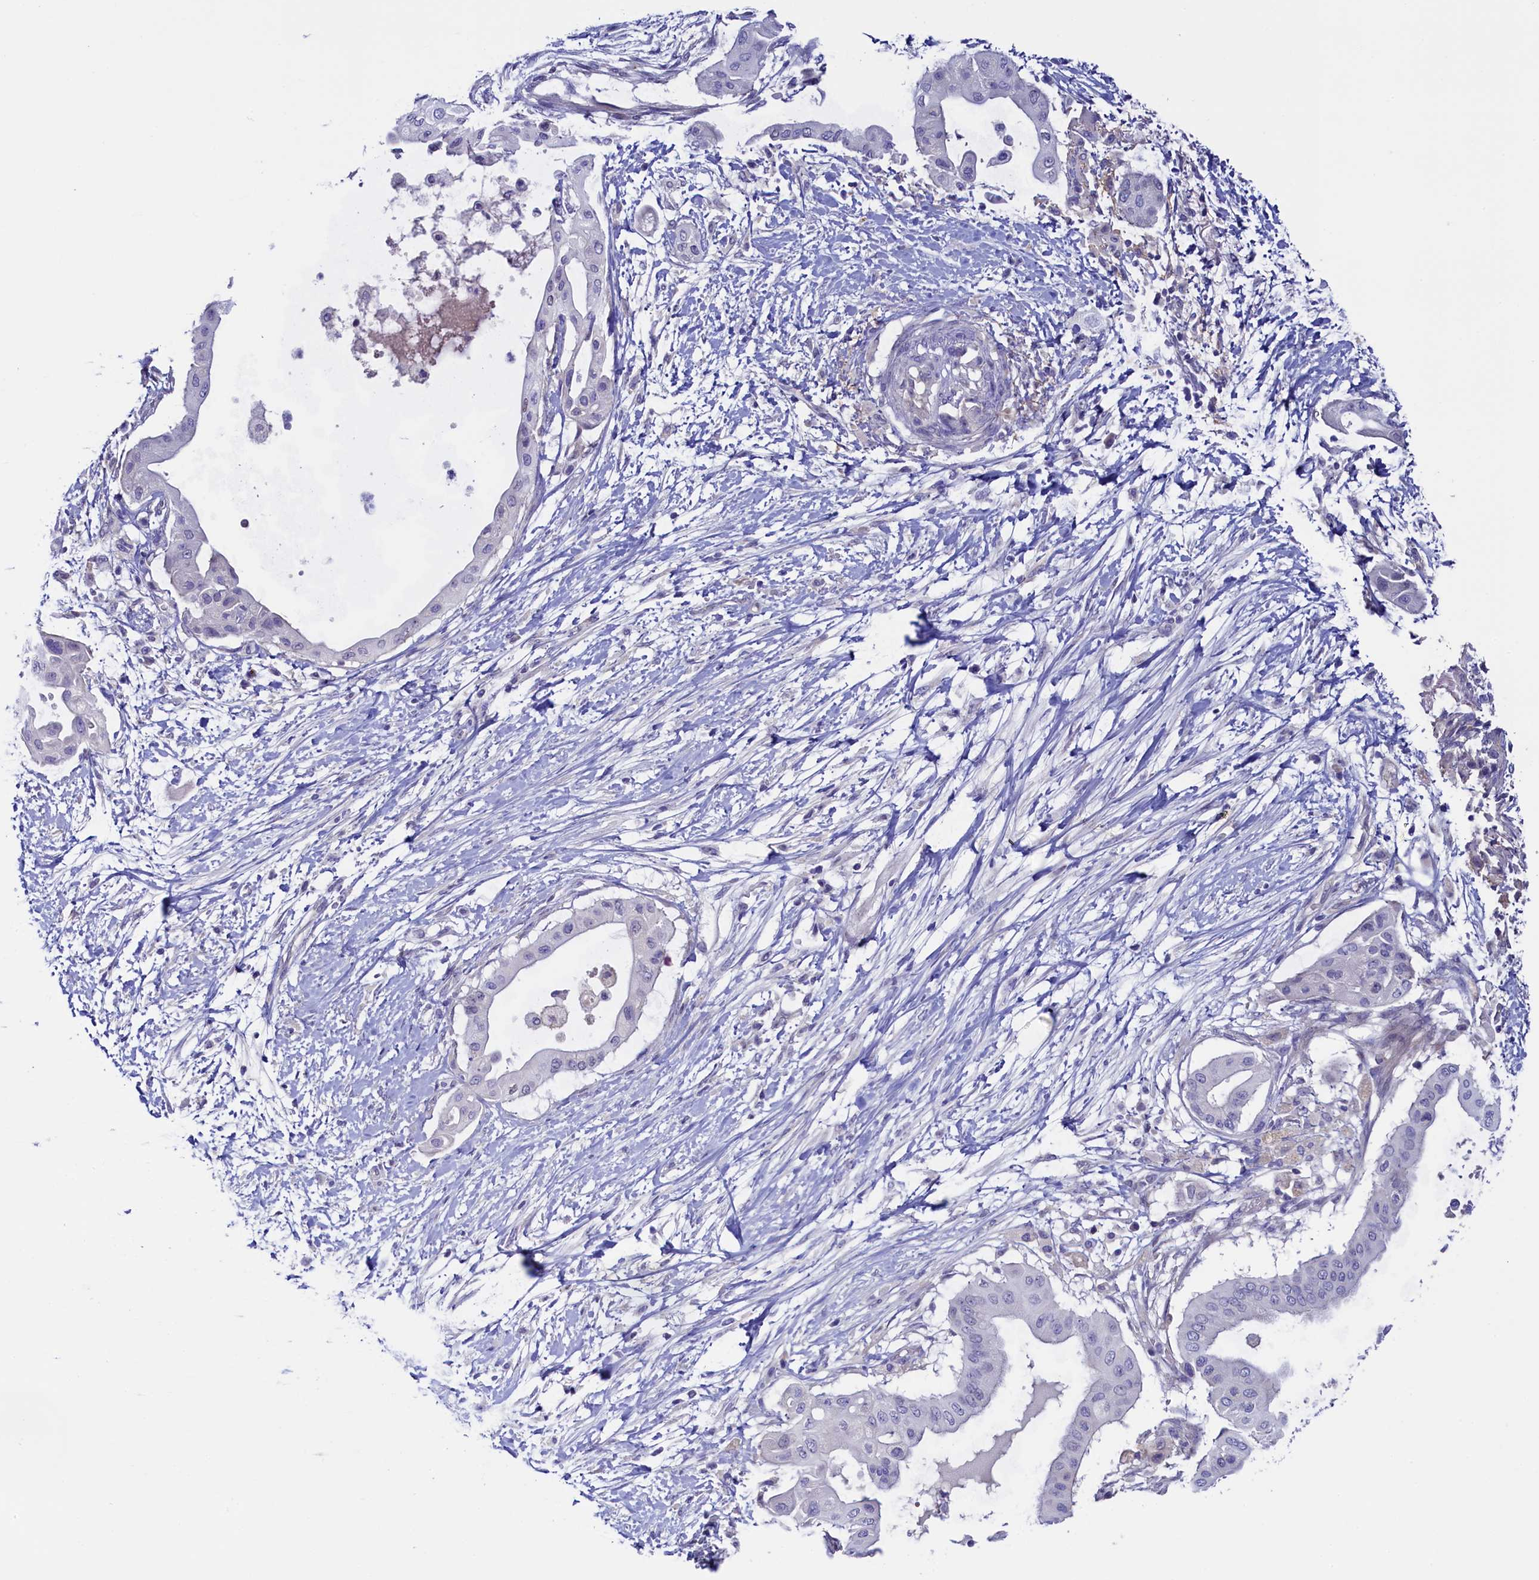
{"staining": {"intensity": "negative", "quantity": "none", "location": "none"}, "tissue": "pancreatic cancer", "cell_type": "Tumor cells", "image_type": "cancer", "snomed": [{"axis": "morphology", "description": "Adenocarcinoma, NOS"}, {"axis": "topography", "description": "Pancreas"}], "caption": "IHC histopathology image of neoplastic tissue: human adenocarcinoma (pancreatic) stained with DAB displays no significant protein staining in tumor cells.", "gene": "FLYWCH2", "patient": {"sex": "male", "age": 68}}